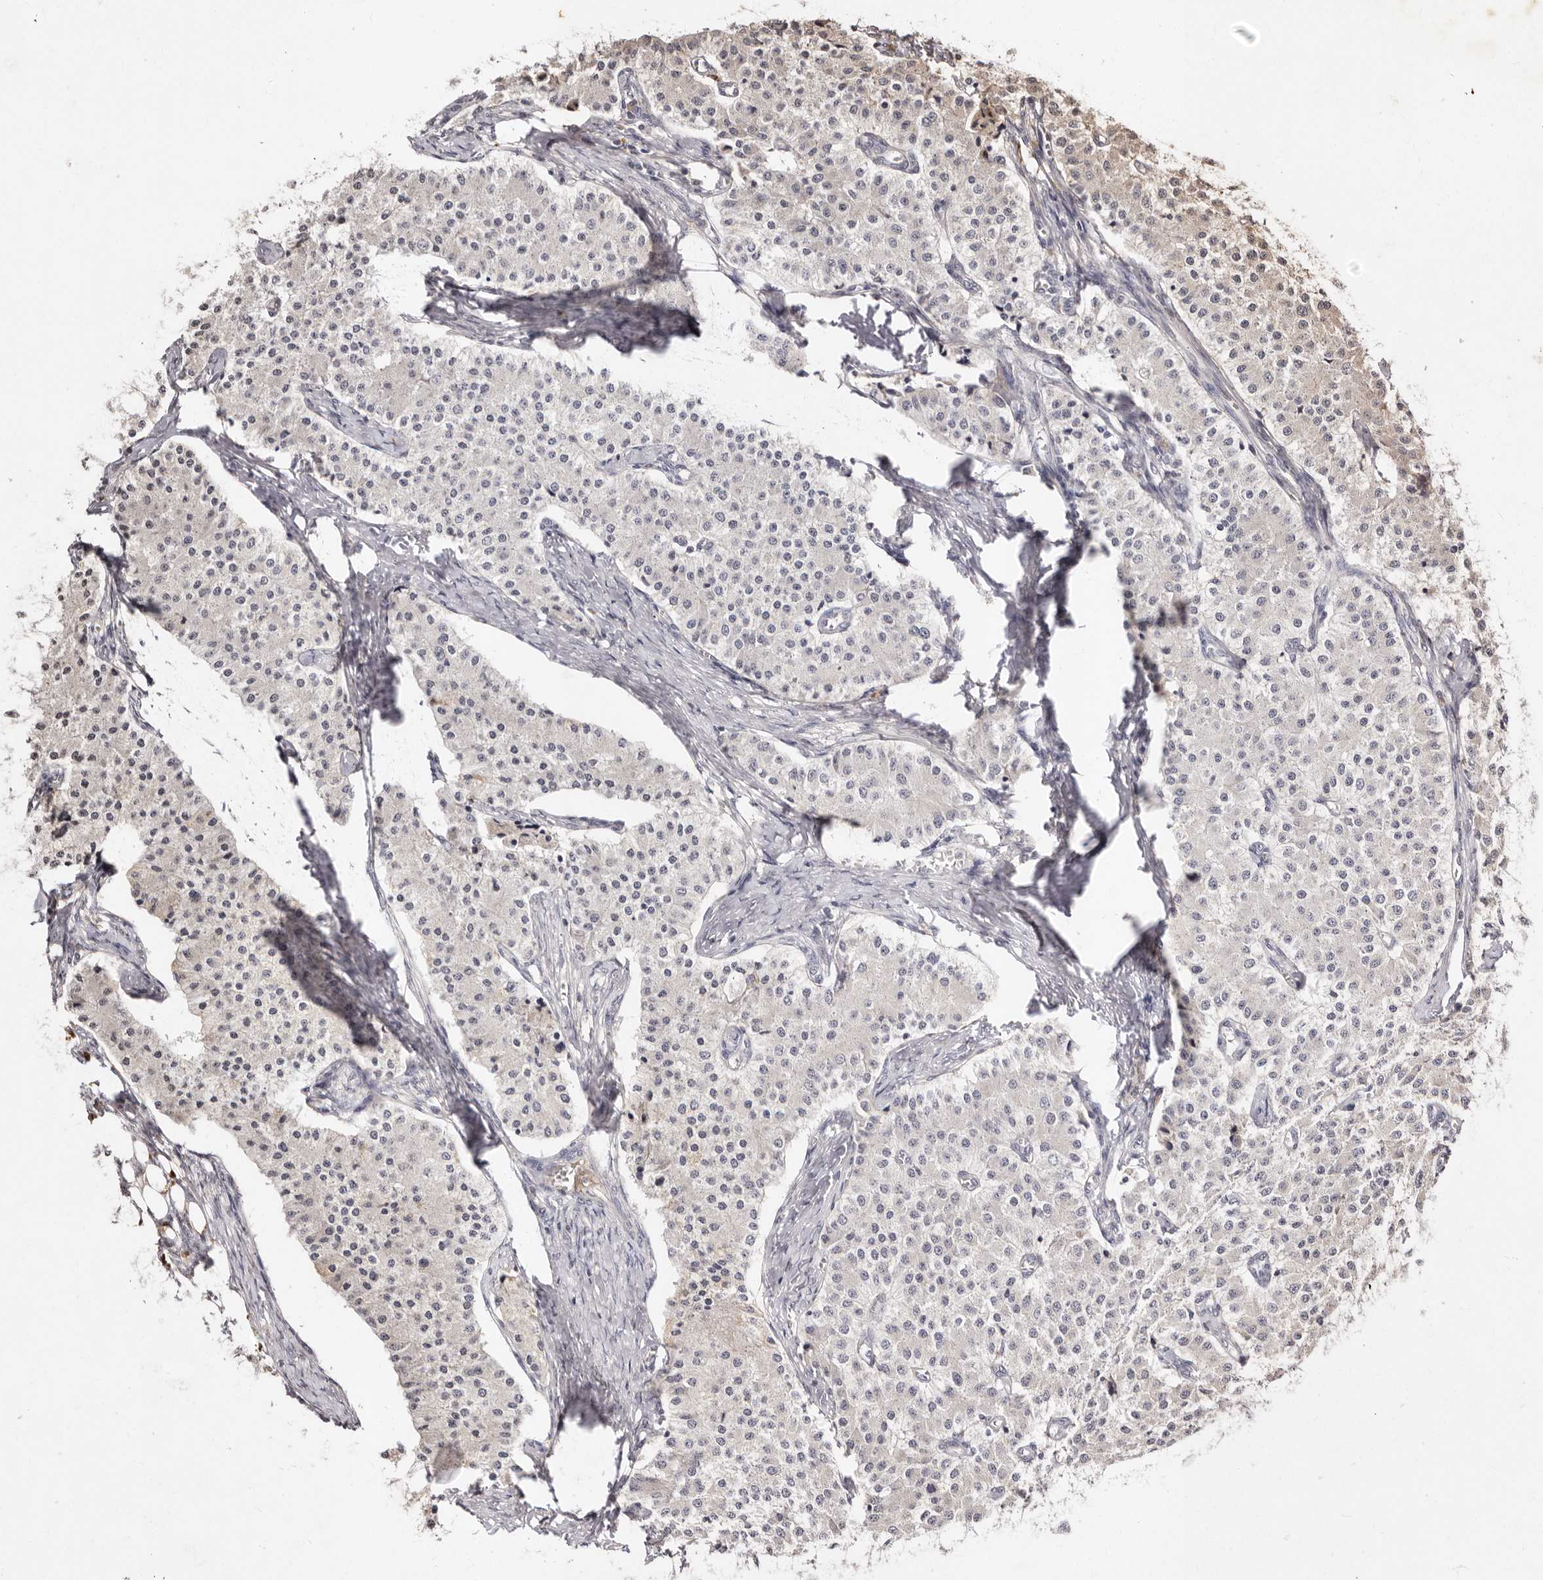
{"staining": {"intensity": "negative", "quantity": "none", "location": "none"}, "tissue": "carcinoid", "cell_type": "Tumor cells", "image_type": "cancer", "snomed": [{"axis": "morphology", "description": "Carcinoid, malignant, NOS"}, {"axis": "topography", "description": "Colon"}], "caption": "Carcinoid stained for a protein using immunohistochemistry (IHC) displays no positivity tumor cells.", "gene": "LCORL", "patient": {"sex": "female", "age": 52}}